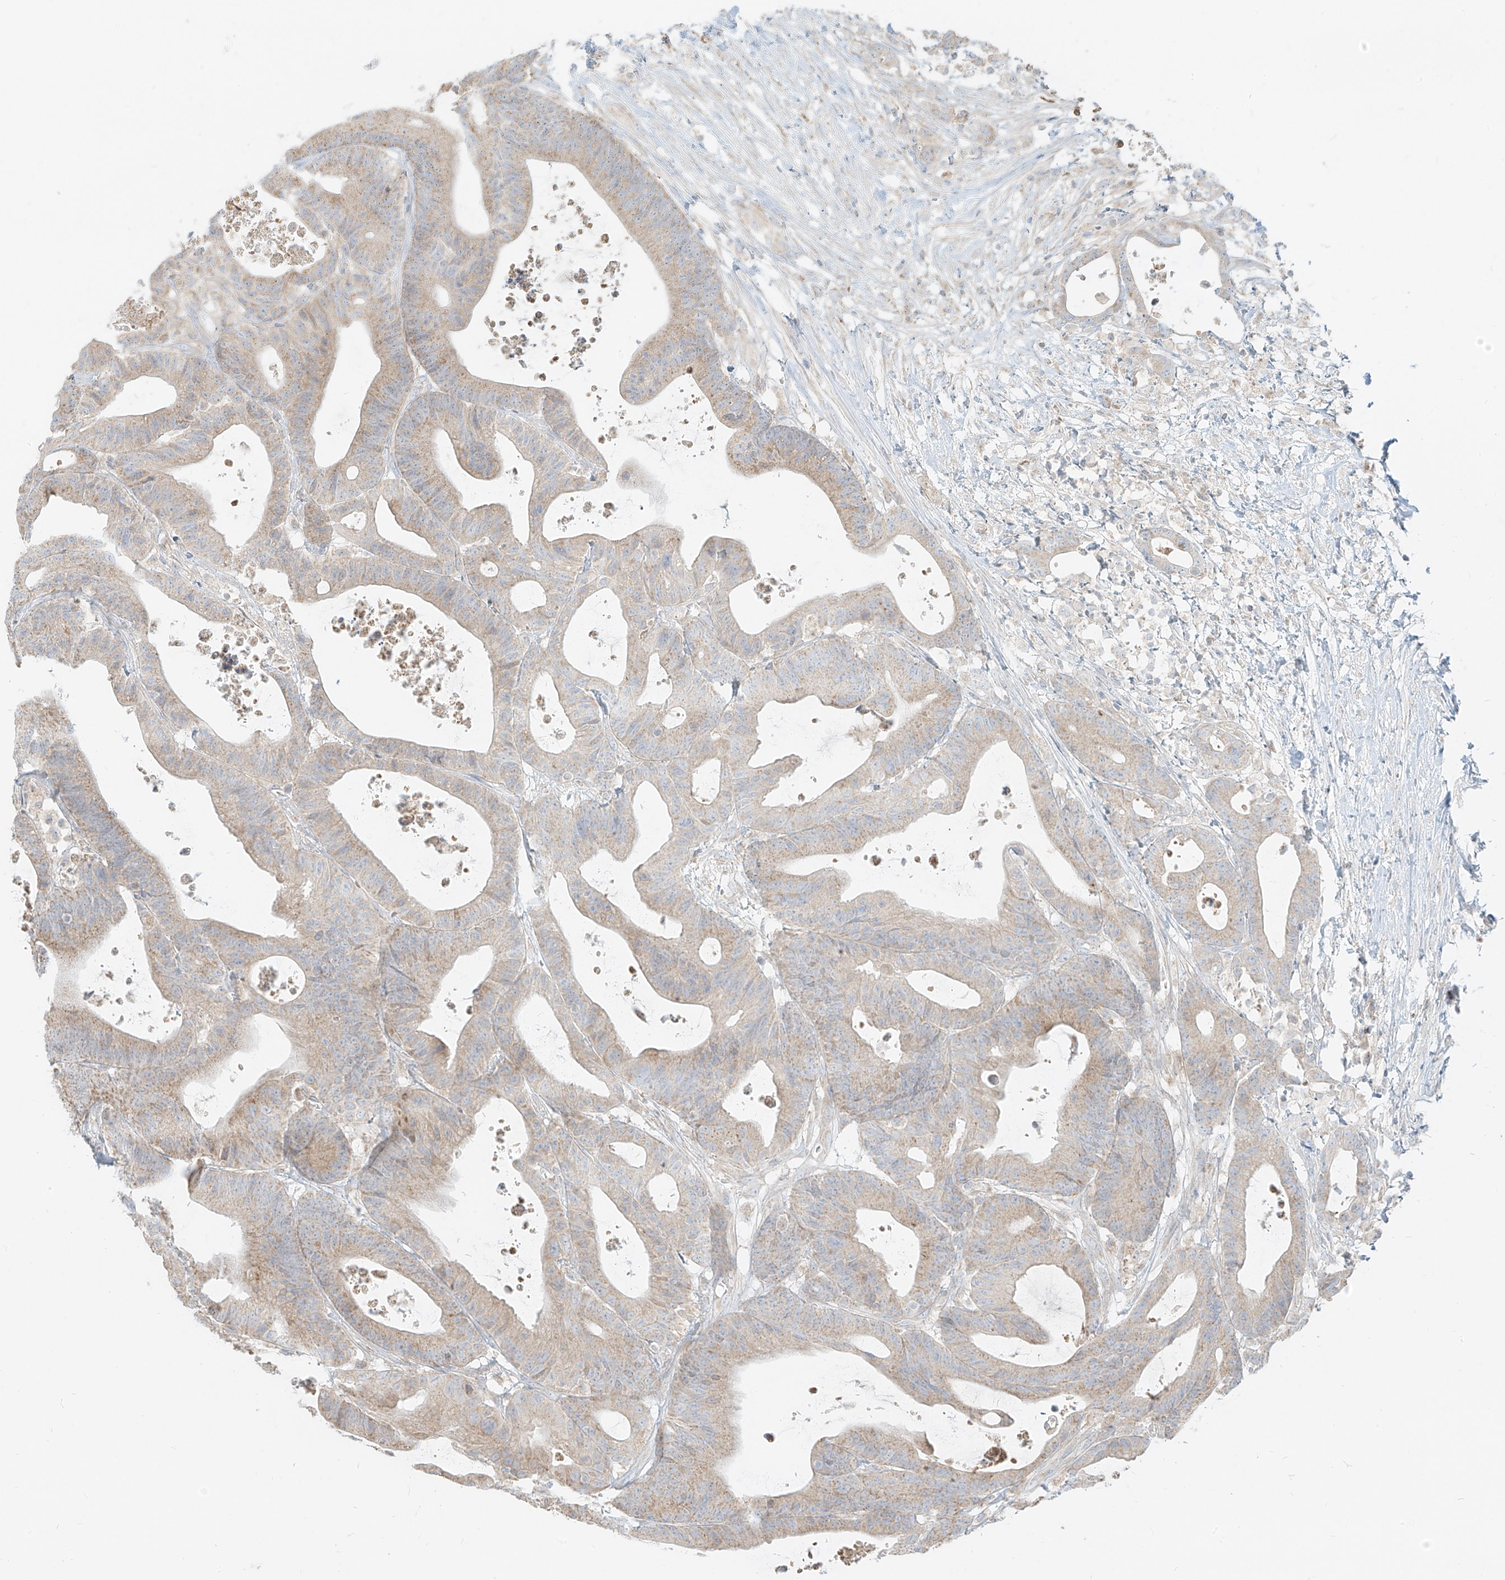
{"staining": {"intensity": "weak", "quantity": "25%-75%", "location": "cytoplasmic/membranous"}, "tissue": "colorectal cancer", "cell_type": "Tumor cells", "image_type": "cancer", "snomed": [{"axis": "morphology", "description": "Adenocarcinoma, NOS"}, {"axis": "topography", "description": "Colon"}], "caption": "IHC of colorectal cancer demonstrates low levels of weak cytoplasmic/membranous positivity in approximately 25%-75% of tumor cells.", "gene": "ZIM3", "patient": {"sex": "female", "age": 84}}